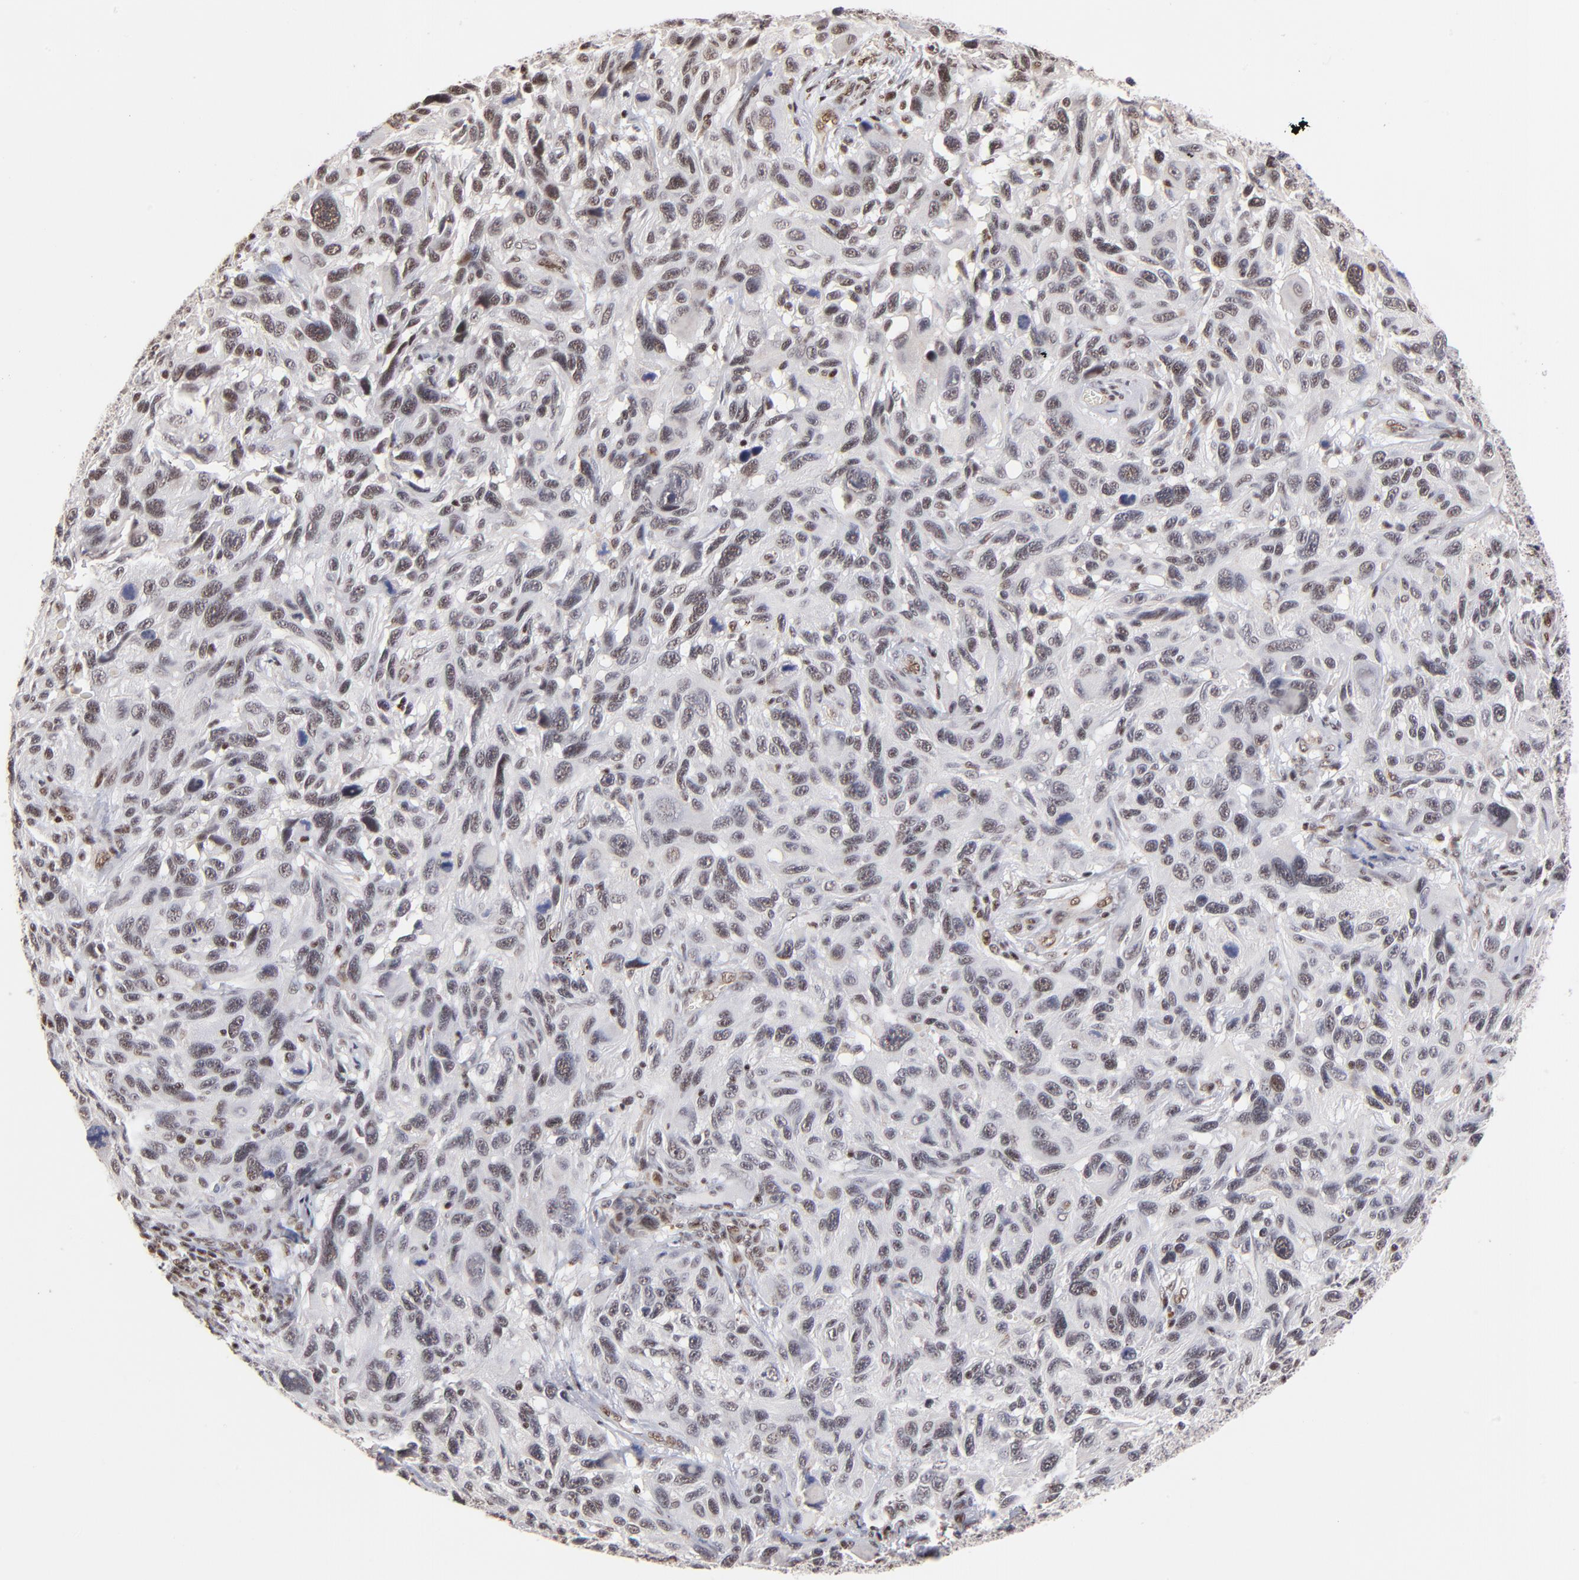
{"staining": {"intensity": "weak", "quantity": "25%-75%", "location": "nuclear"}, "tissue": "melanoma", "cell_type": "Tumor cells", "image_type": "cancer", "snomed": [{"axis": "morphology", "description": "Malignant melanoma, NOS"}, {"axis": "topography", "description": "Skin"}], "caption": "A high-resolution photomicrograph shows immunohistochemistry staining of malignant melanoma, which displays weak nuclear expression in about 25%-75% of tumor cells.", "gene": "GABPA", "patient": {"sex": "male", "age": 53}}